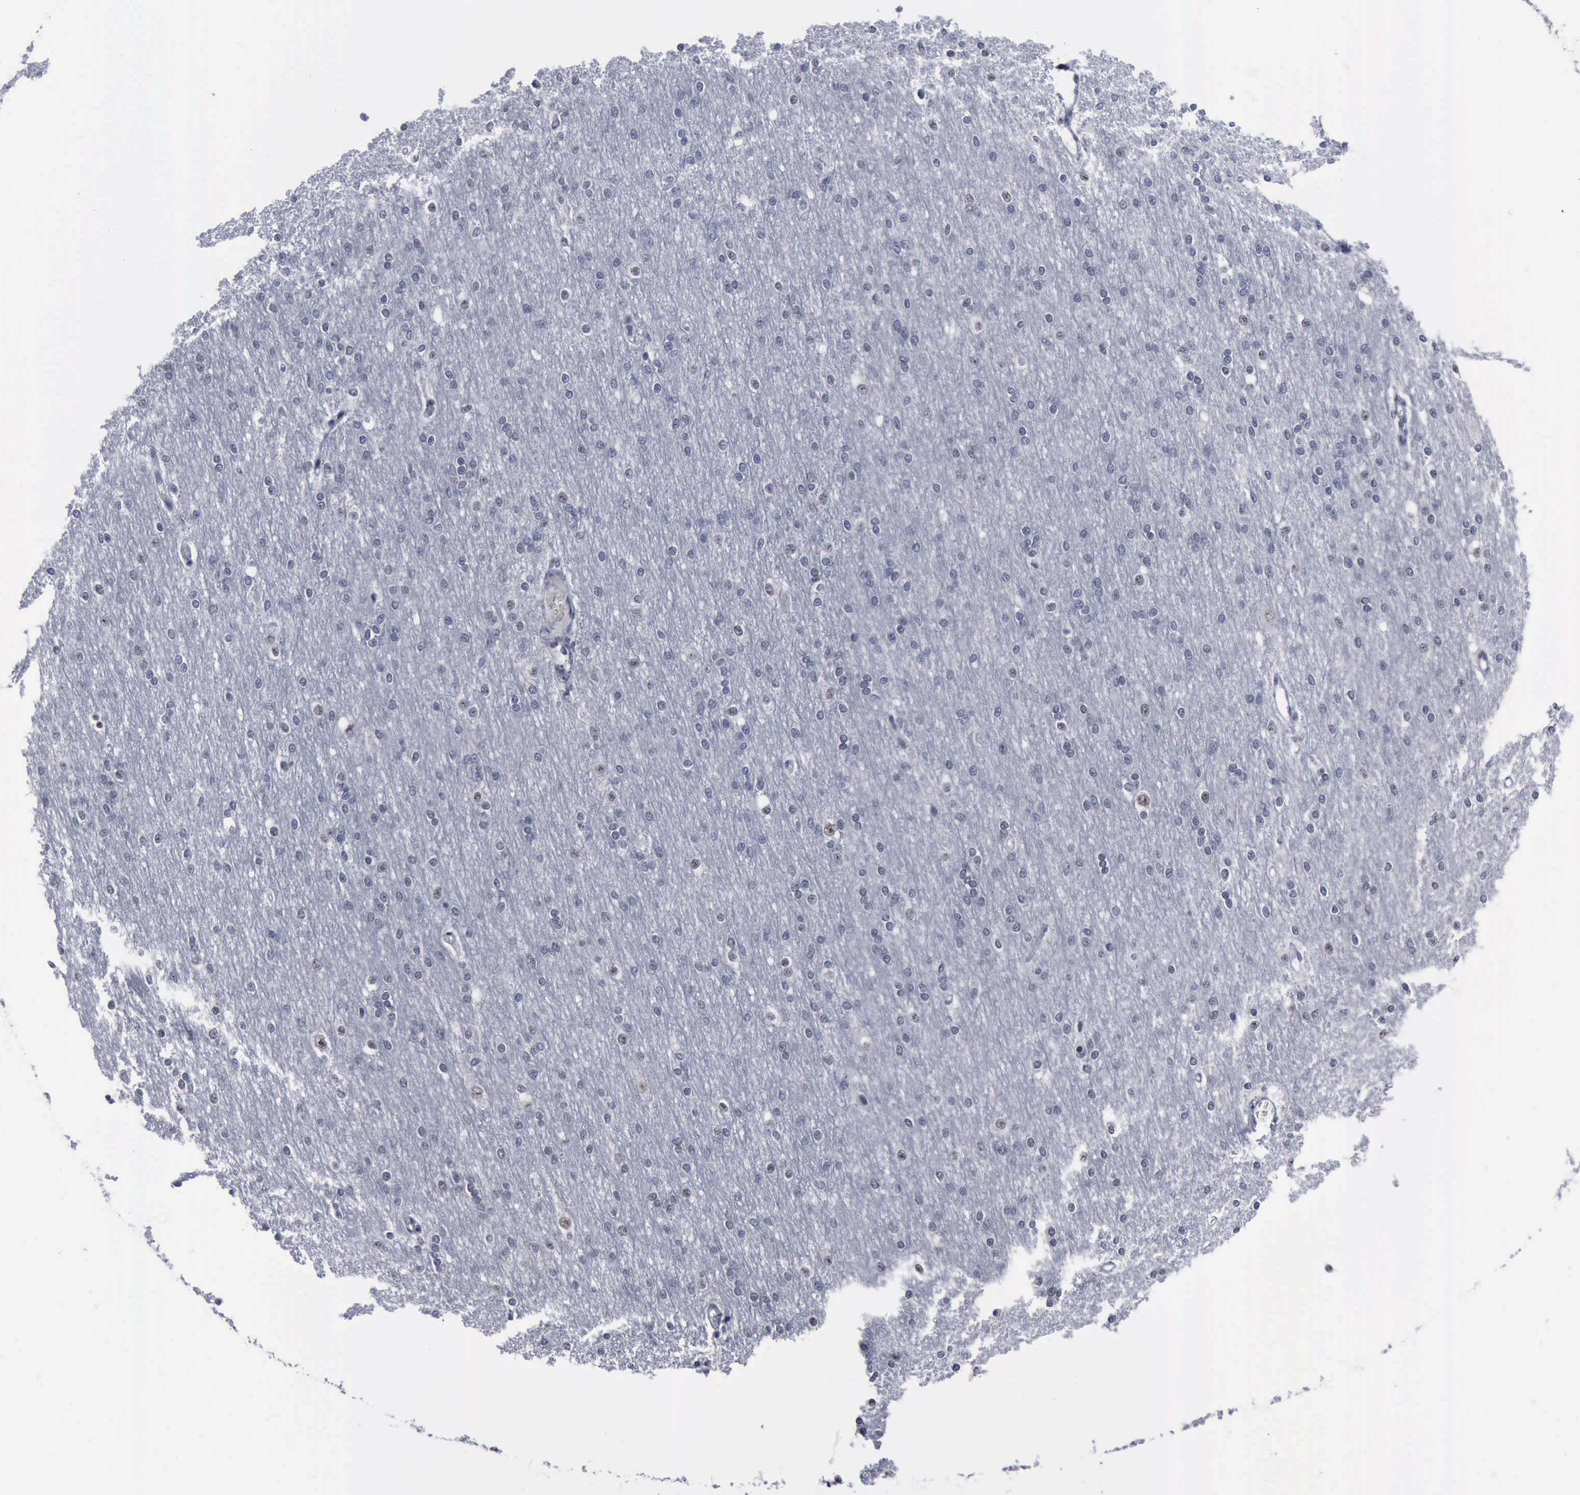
{"staining": {"intensity": "negative", "quantity": "none", "location": "none"}, "tissue": "cerebral cortex", "cell_type": "Endothelial cells", "image_type": "normal", "snomed": [{"axis": "morphology", "description": "Normal tissue, NOS"}, {"axis": "morphology", "description": "Inflammation, NOS"}, {"axis": "topography", "description": "Cerebral cortex"}], "caption": "Immunohistochemistry (IHC) histopathology image of unremarkable human cerebral cortex stained for a protein (brown), which reveals no positivity in endothelial cells.", "gene": "BRD1", "patient": {"sex": "male", "age": 6}}